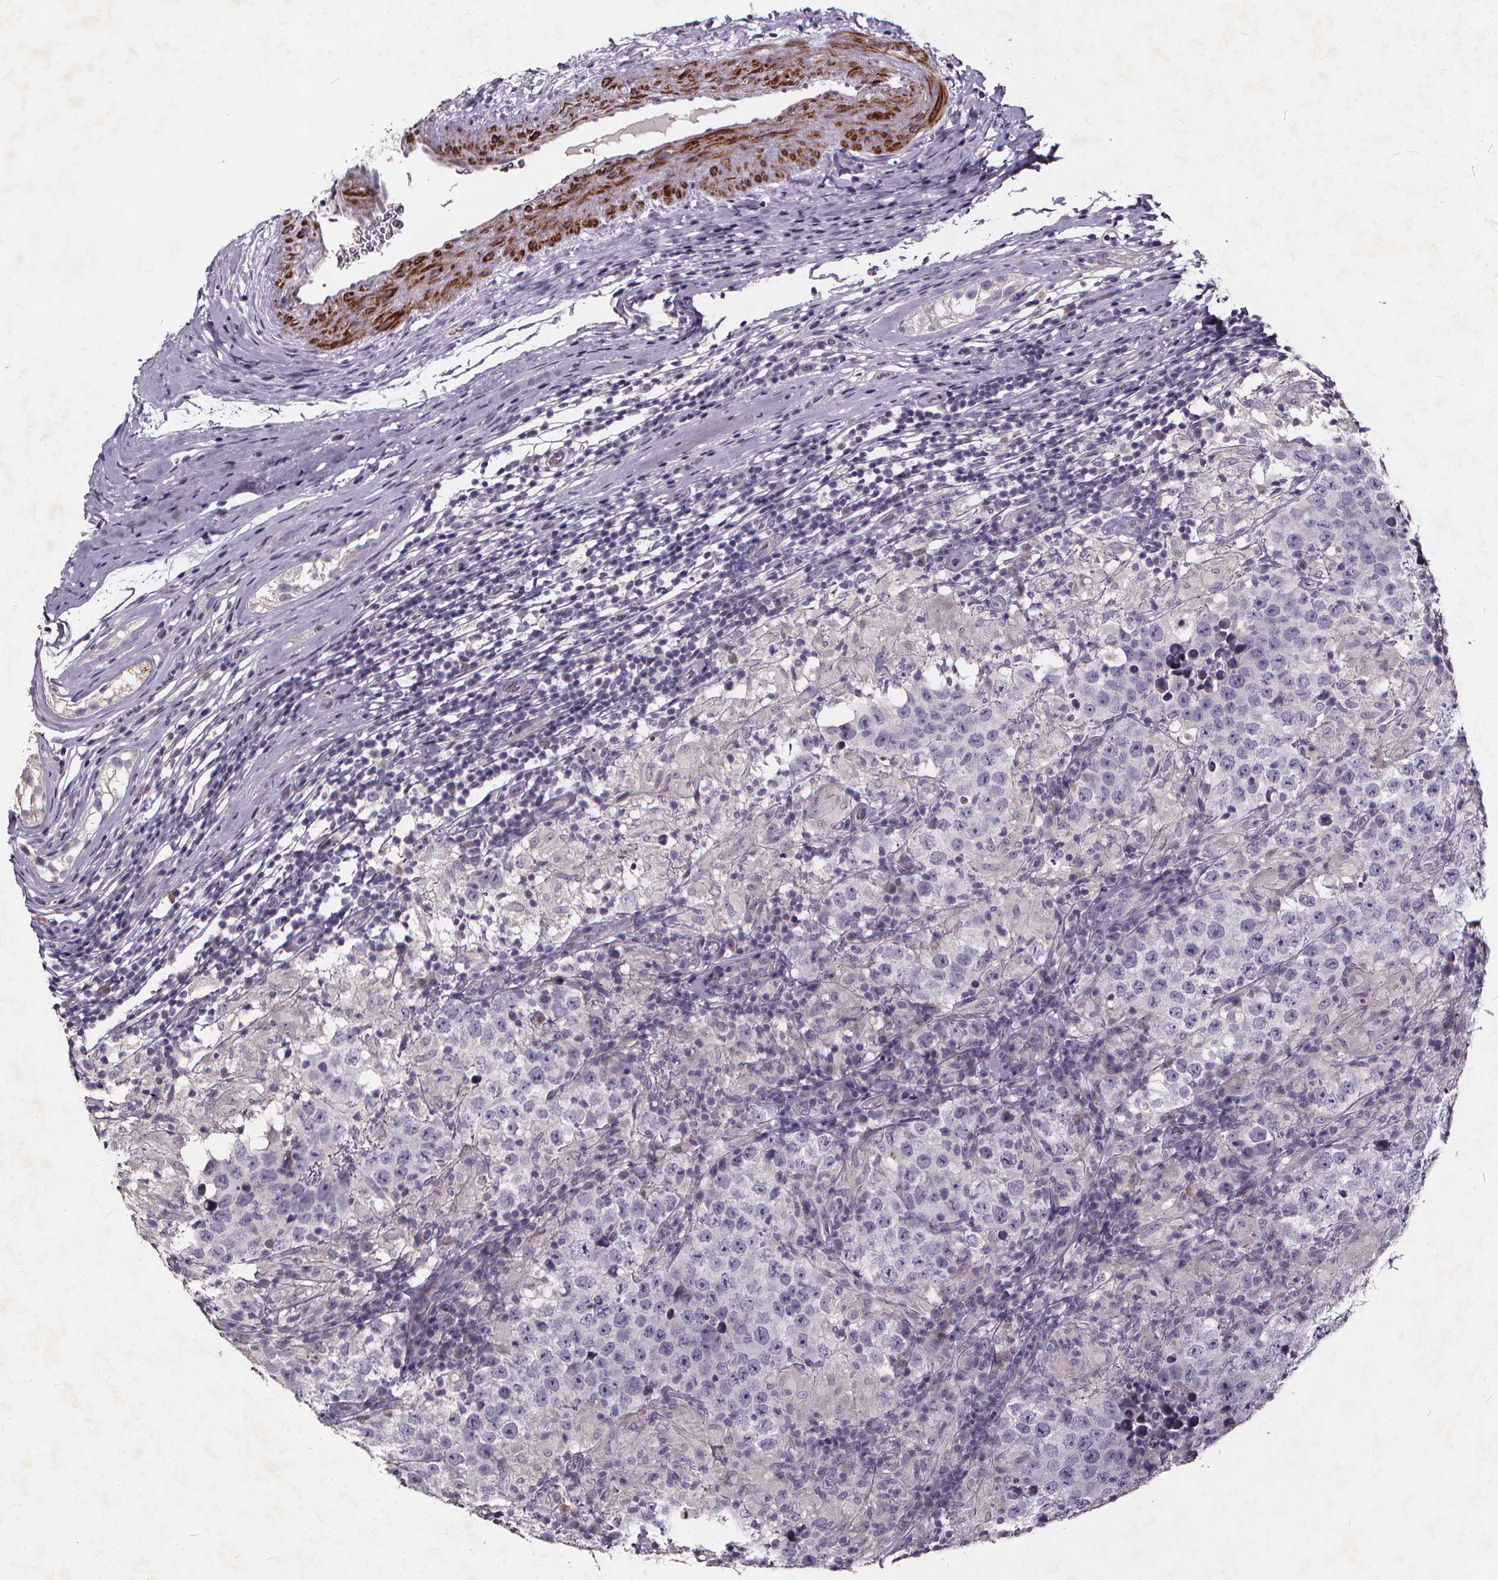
{"staining": {"intensity": "negative", "quantity": "none", "location": "none"}, "tissue": "testis cancer", "cell_type": "Tumor cells", "image_type": "cancer", "snomed": [{"axis": "morphology", "description": "Seminoma, NOS"}, {"axis": "morphology", "description": "Carcinoma, Embryonal, NOS"}, {"axis": "topography", "description": "Testis"}], "caption": "Immunohistochemistry histopathology image of neoplastic tissue: testis embryonal carcinoma stained with DAB demonstrates no significant protein positivity in tumor cells.", "gene": "TSPAN14", "patient": {"sex": "male", "age": 41}}